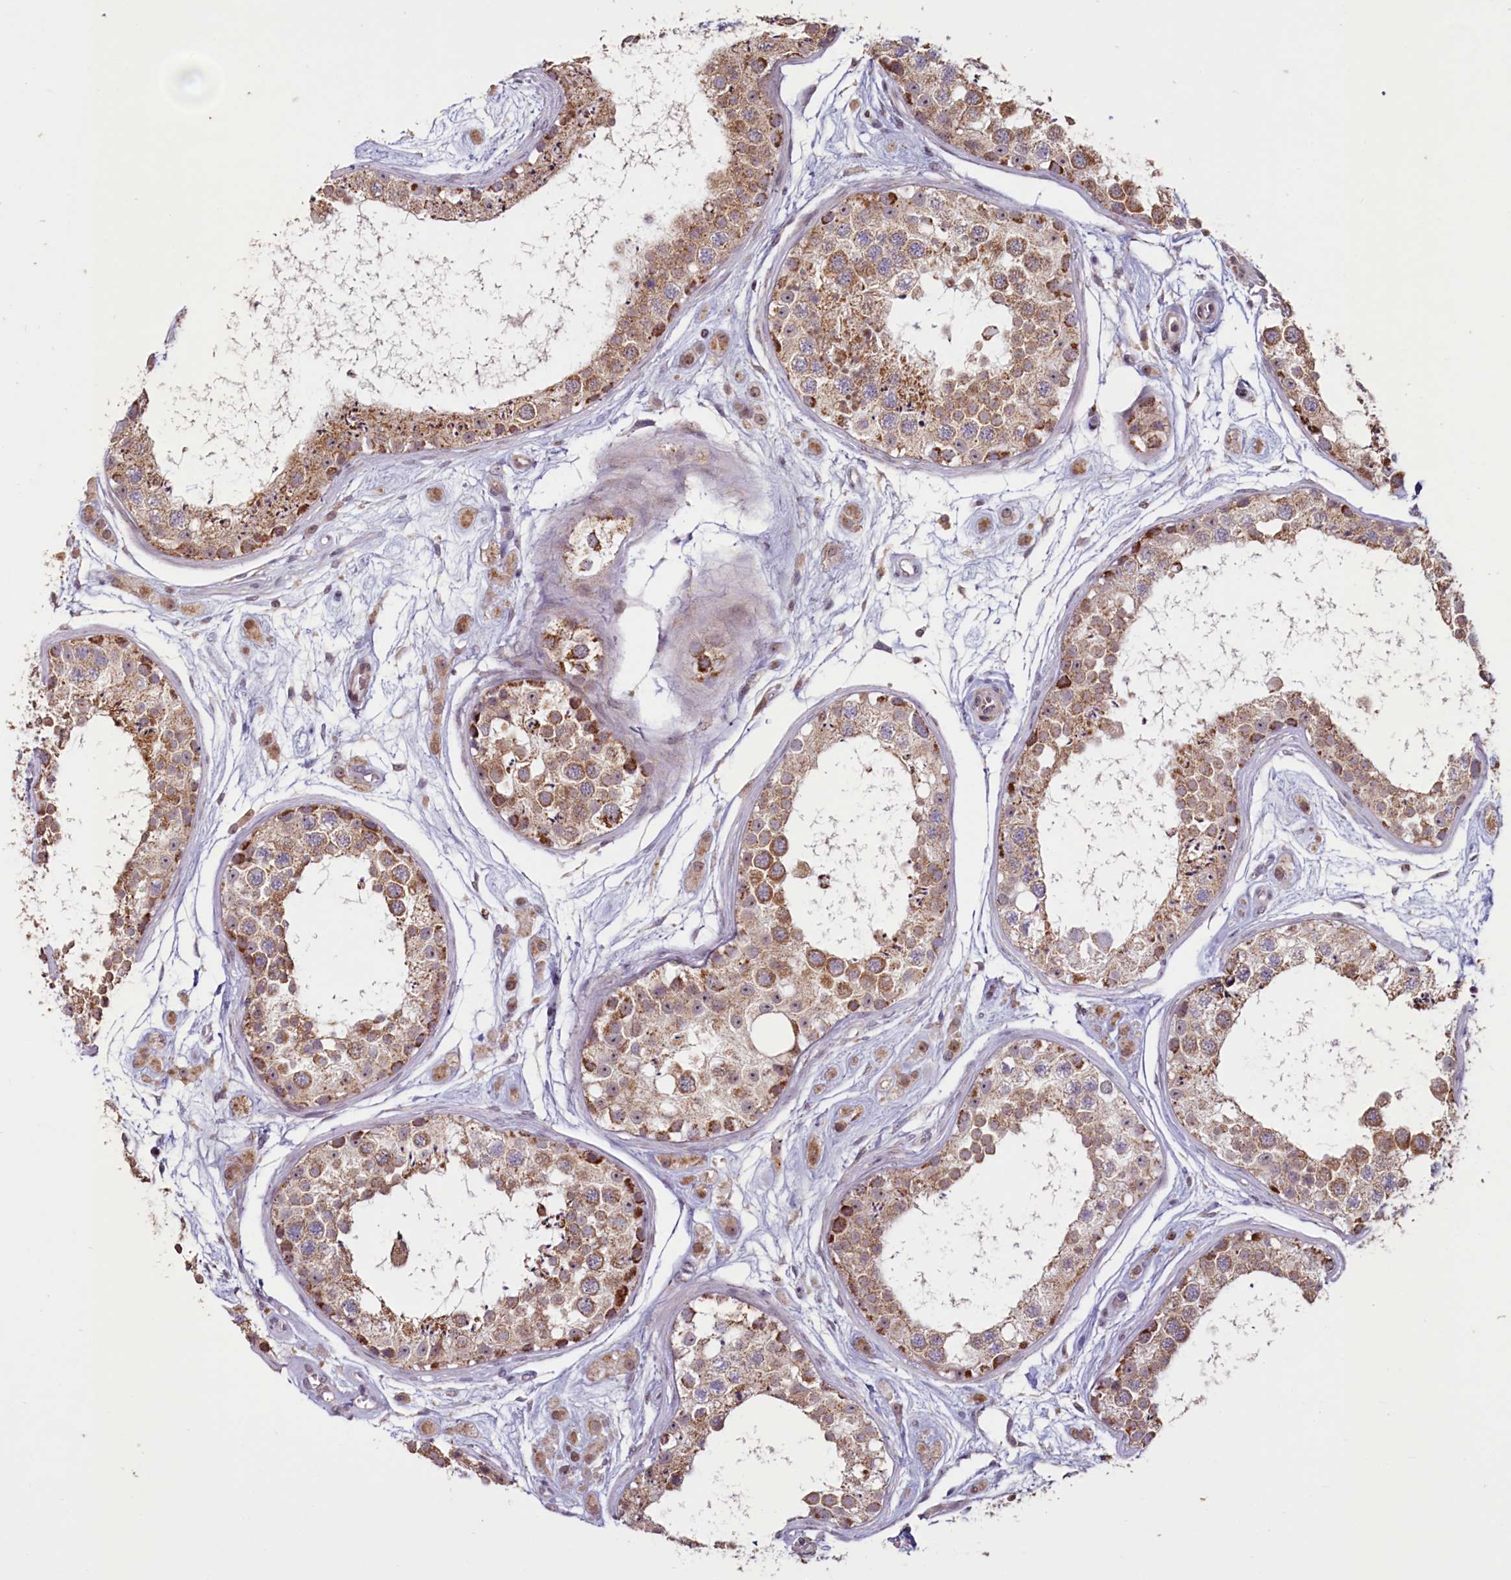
{"staining": {"intensity": "moderate", "quantity": ">75%", "location": "cytoplasmic/membranous"}, "tissue": "testis", "cell_type": "Cells in seminiferous ducts", "image_type": "normal", "snomed": [{"axis": "morphology", "description": "Normal tissue, NOS"}, {"axis": "topography", "description": "Testis"}], "caption": "DAB (3,3'-diaminobenzidine) immunohistochemical staining of normal human testis shows moderate cytoplasmic/membranous protein expression in approximately >75% of cells in seminiferous ducts. The staining is performed using DAB (3,3'-diaminobenzidine) brown chromogen to label protein expression. The nuclei are counter-stained blue using hematoxylin.", "gene": "PDE6D", "patient": {"sex": "male", "age": 25}}